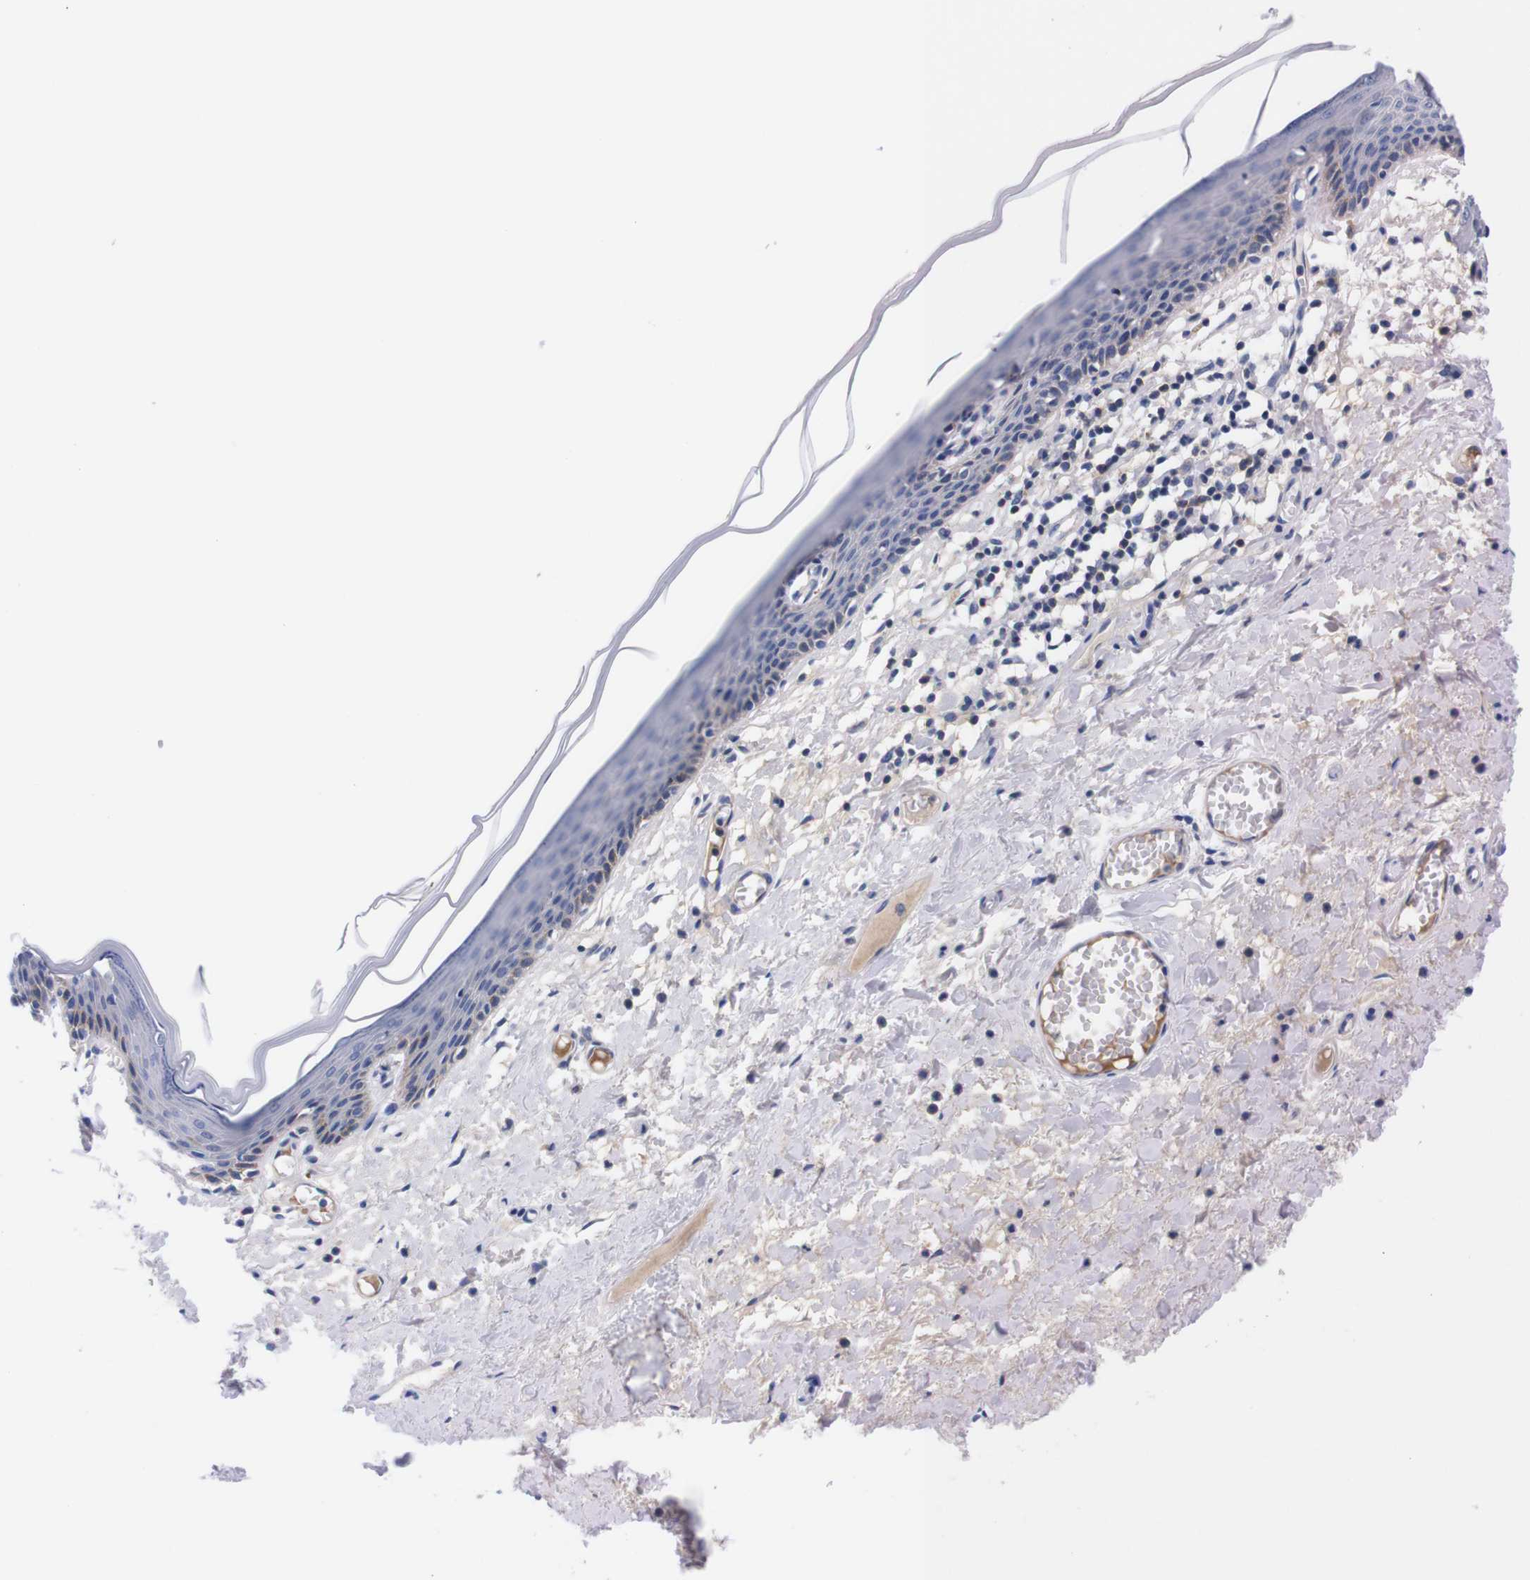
{"staining": {"intensity": "negative", "quantity": "none", "location": "none"}, "tissue": "skin", "cell_type": "Epidermal cells", "image_type": "normal", "snomed": [{"axis": "morphology", "description": "Normal tissue, NOS"}, {"axis": "topography", "description": "Vulva"}], "caption": "High magnification brightfield microscopy of benign skin stained with DAB (brown) and counterstained with hematoxylin (blue): epidermal cells show no significant expression. Nuclei are stained in blue.", "gene": "FAM210A", "patient": {"sex": "female", "age": 54}}